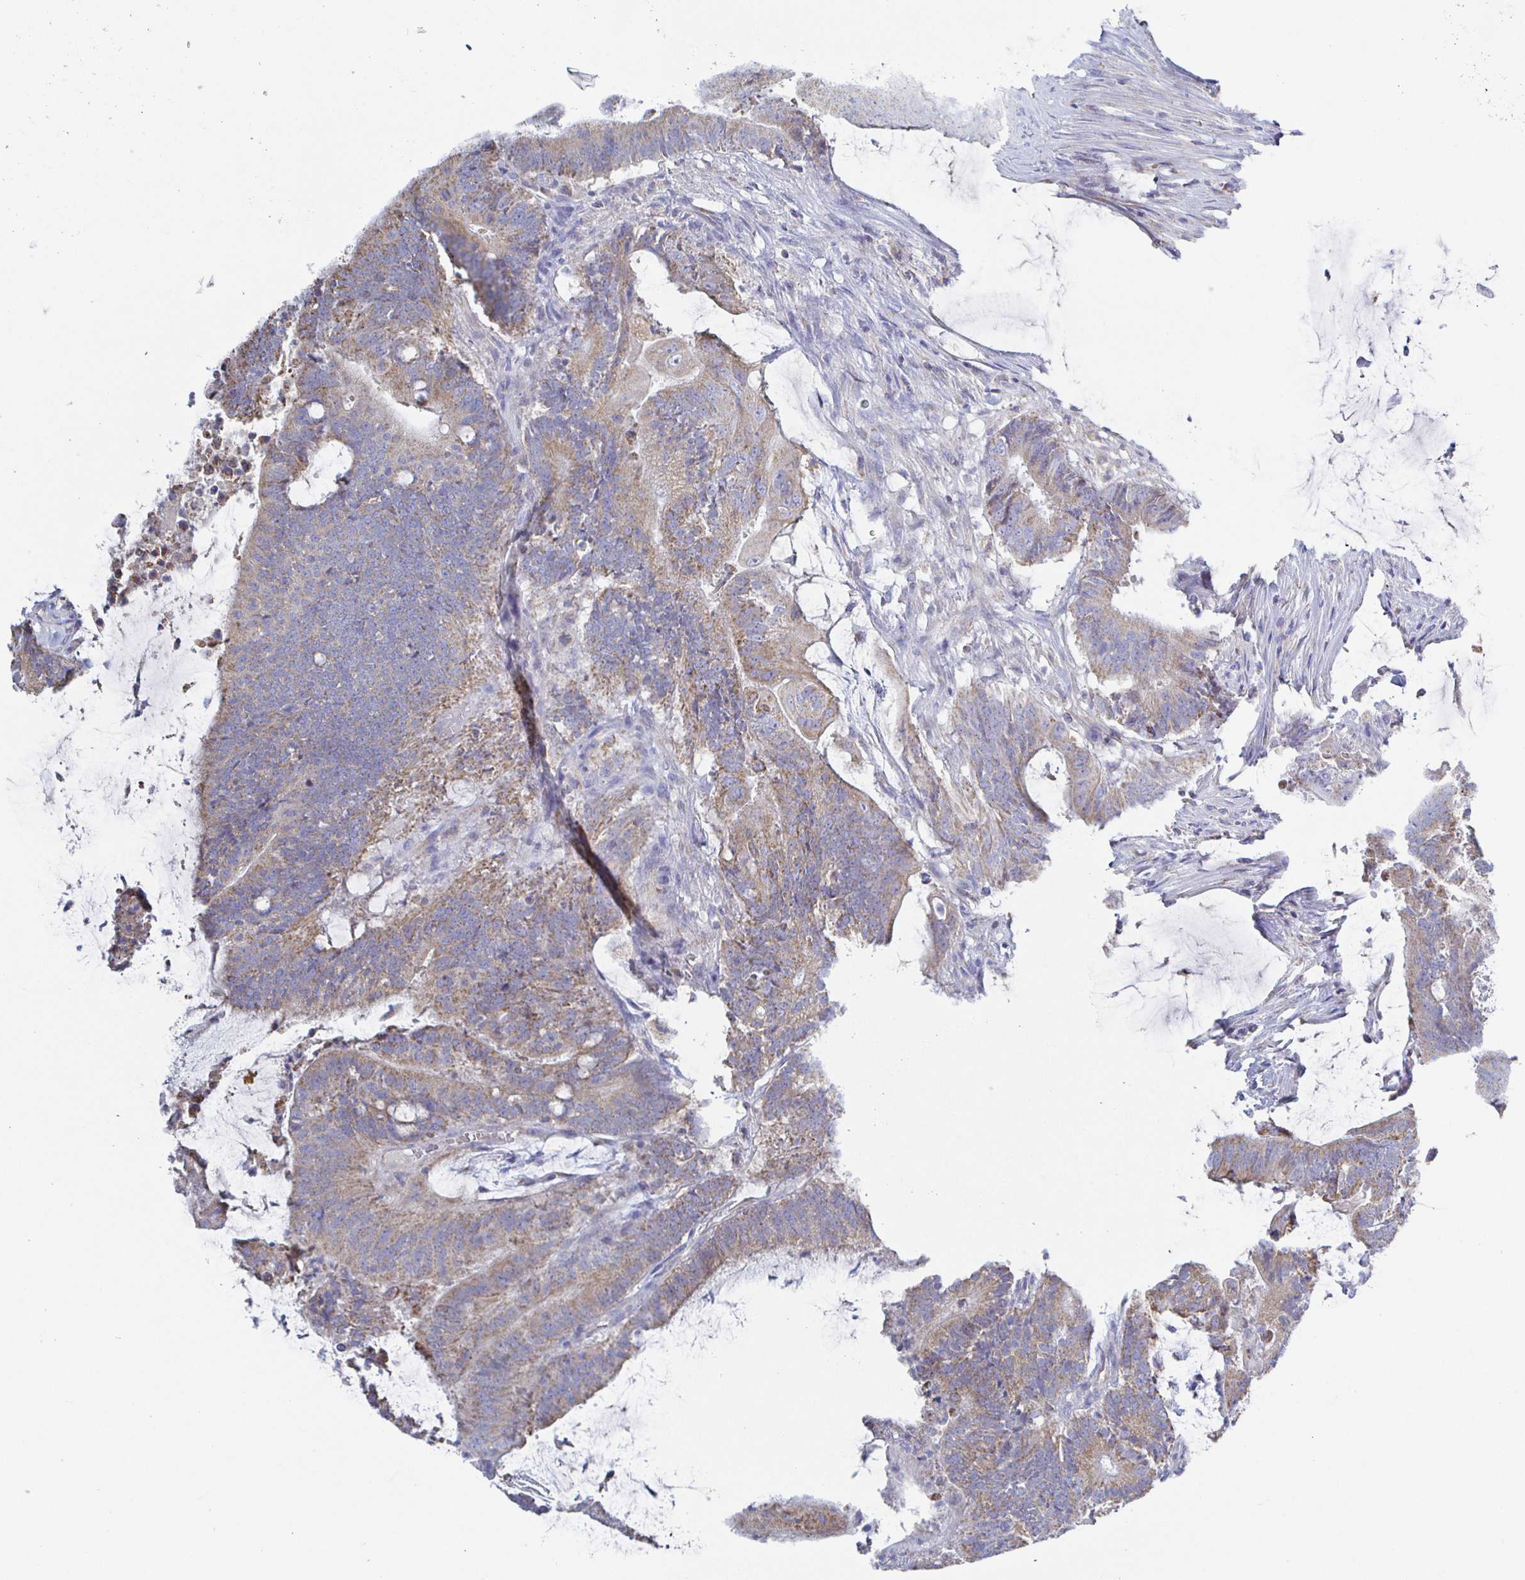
{"staining": {"intensity": "weak", "quantity": ">75%", "location": "cytoplasmic/membranous"}, "tissue": "colorectal cancer", "cell_type": "Tumor cells", "image_type": "cancer", "snomed": [{"axis": "morphology", "description": "Adenocarcinoma, NOS"}, {"axis": "topography", "description": "Colon"}], "caption": "Brown immunohistochemical staining in human colorectal adenocarcinoma demonstrates weak cytoplasmic/membranous expression in approximately >75% of tumor cells.", "gene": "SYNGR4", "patient": {"sex": "female", "age": 43}}